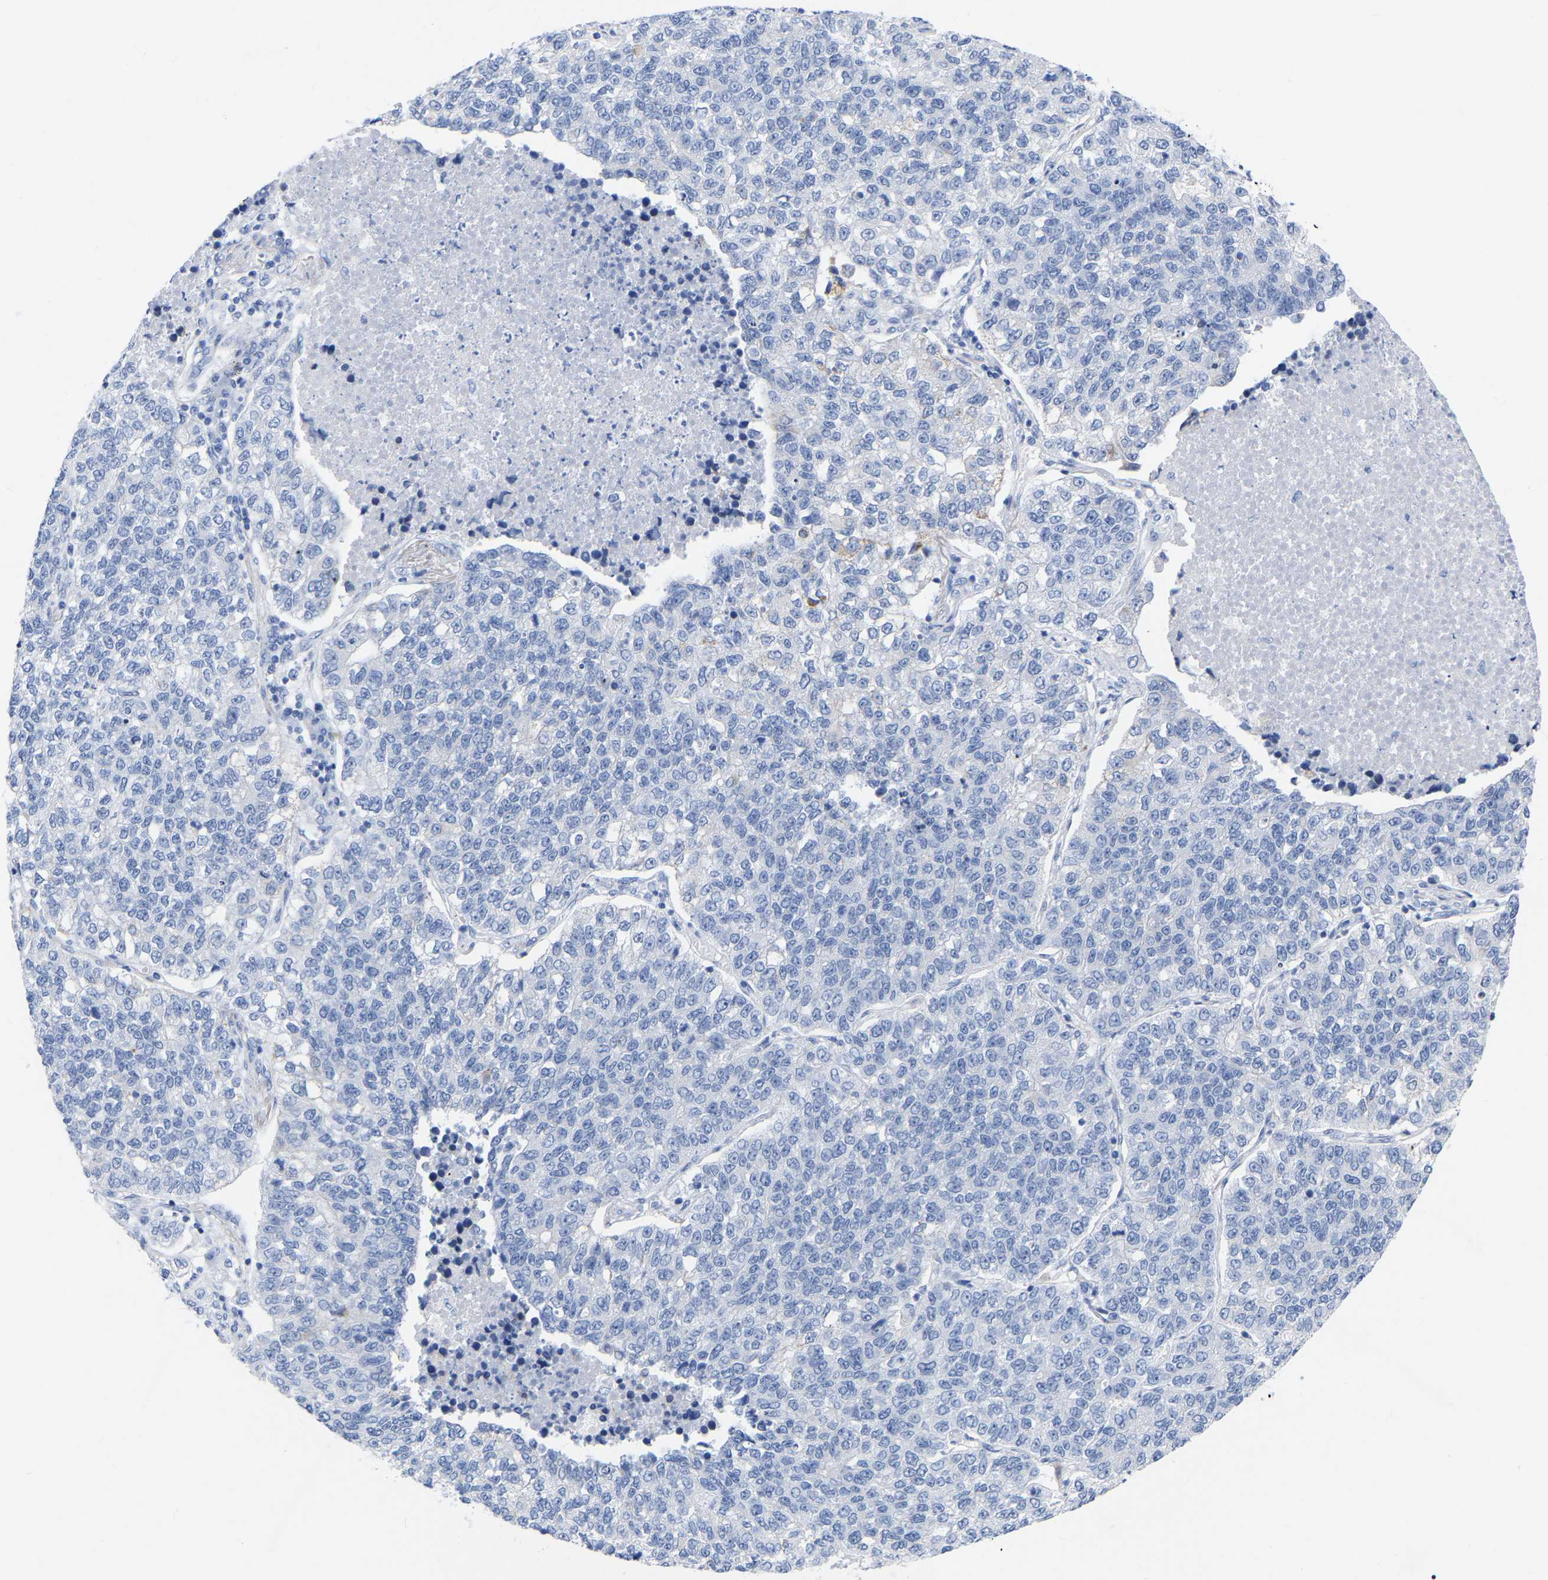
{"staining": {"intensity": "negative", "quantity": "none", "location": "none"}, "tissue": "lung cancer", "cell_type": "Tumor cells", "image_type": "cancer", "snomed": [{"axis": "morphology", "description": "Adenocarcinoma, NOS"}, {"axis": "topography", "description": "Lung"}], "caption": "An image of human lung adenocarcinoma is negative for staining in tumor cells. (DAB immunohistochemistry, high magnification).", "gene": "ZNF629", "patient": {"sex": "male", "age": 49}}